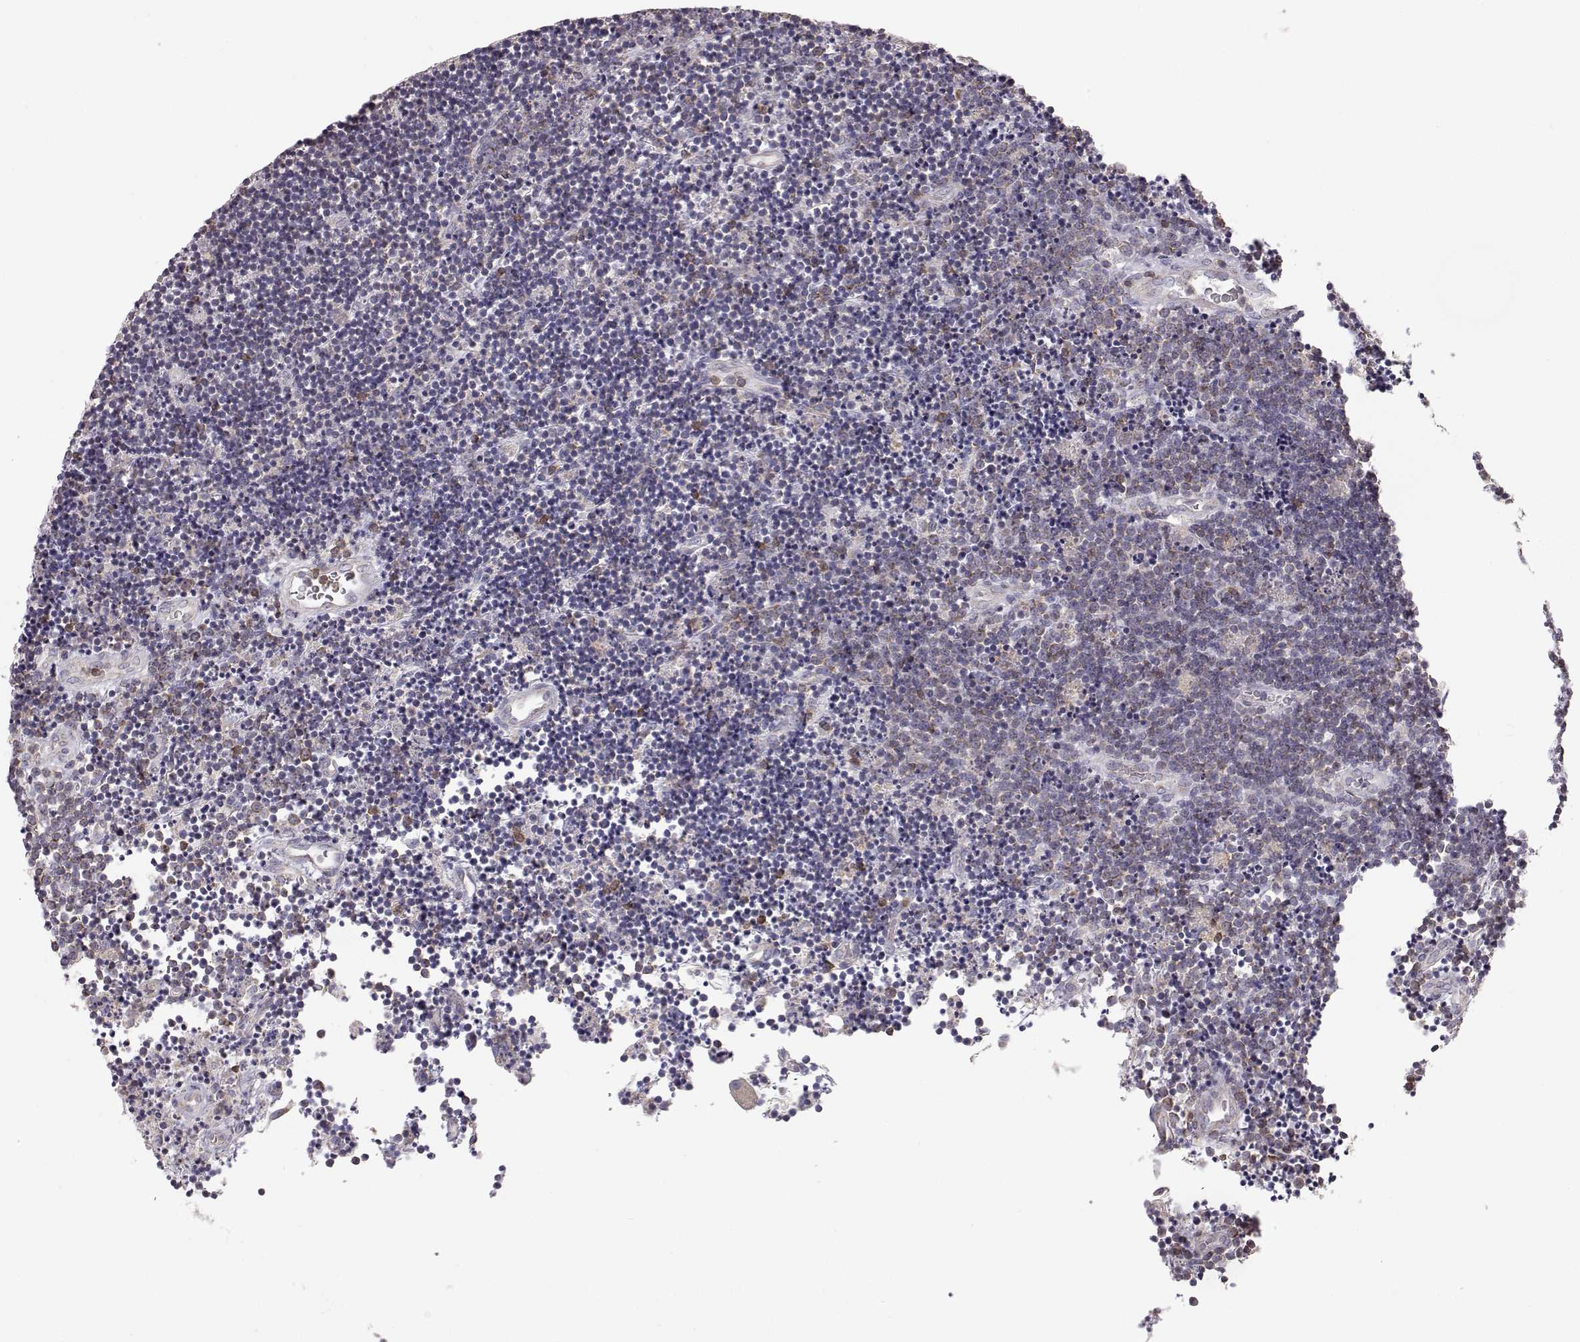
{"staining": {"intensity": "negative", "quantity": "none", "location": "none"}, "tissue": "lymphoma", "cell_type": "Tumor cells", "image_type": "cancer", "snomed": [{"axis": "morphology", "description": "Malignant lymphoma, non-Hodgkin's type, Low grade"}, {"axis": "topography", "description": "Brain"}], "caption": "DAB immunohistochemical staining of human lymphoma reveals no significant positivity in tumor cells. (DAB immunohistochemistry (IHC) with hematoxylin counter stain).", "gene": "GRAP2", "patient": {"sex": "female", "age": 66}}